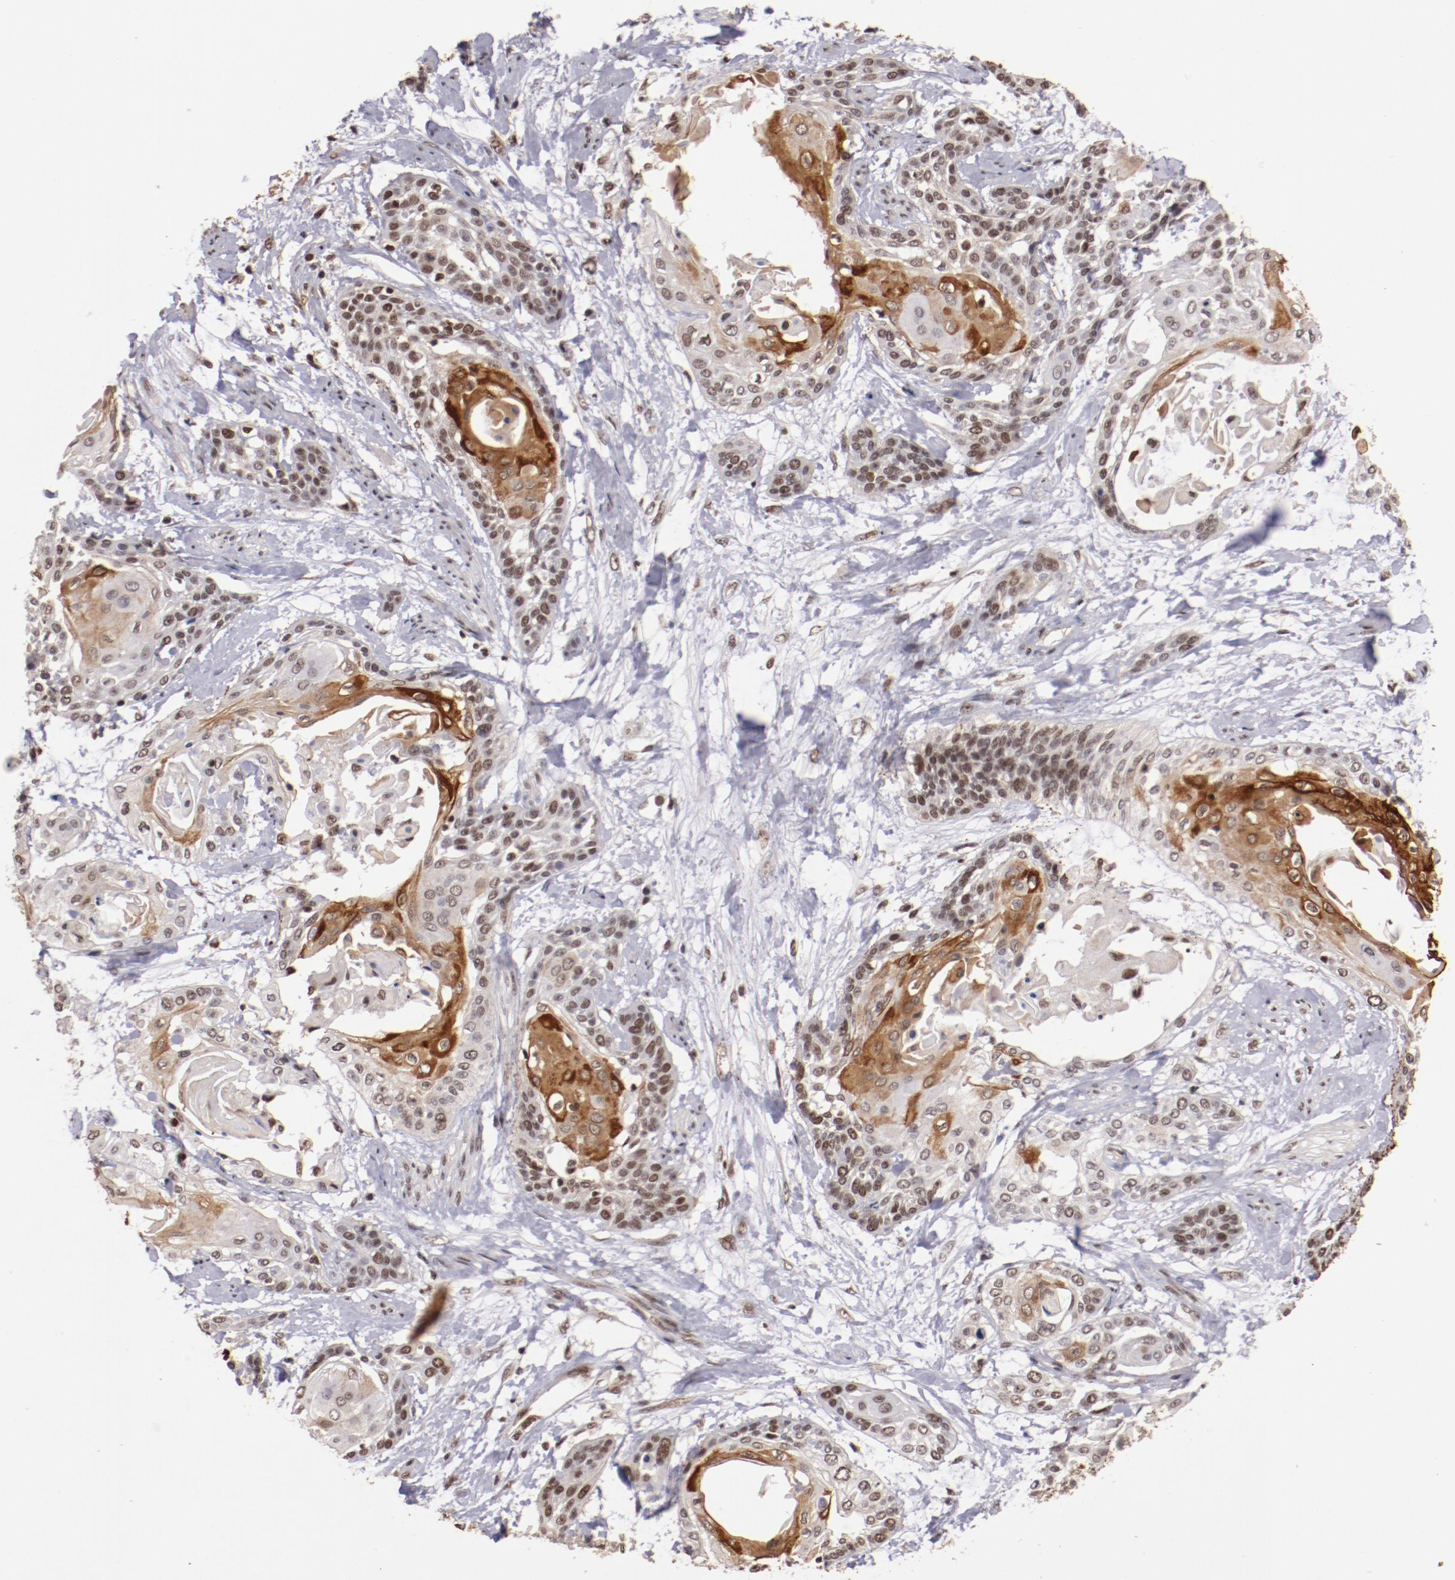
{"staining": {"intensity": "moderate", "quantity": ">75%", "location": "cytoplasmic/membranous,nuclear"}, "tissue": "cervical cancer", "cell_type": "Tumor cells", "image_type": "cancer", "snomed": [{"axis": "morphology", "description": "Squamous cell carcinoma, NOS"}, {"axis": "topography", "description": "Cervix"}], "caption": "Human cervical cancer (squamous cell carcinoma) stained with a brown dye shows moderate cytoplasmic/membranous and nuclear positive expression in about >75% of tumor cells.", "gene": "STAG2", "patient": {"sex": "female", "age": 57}}